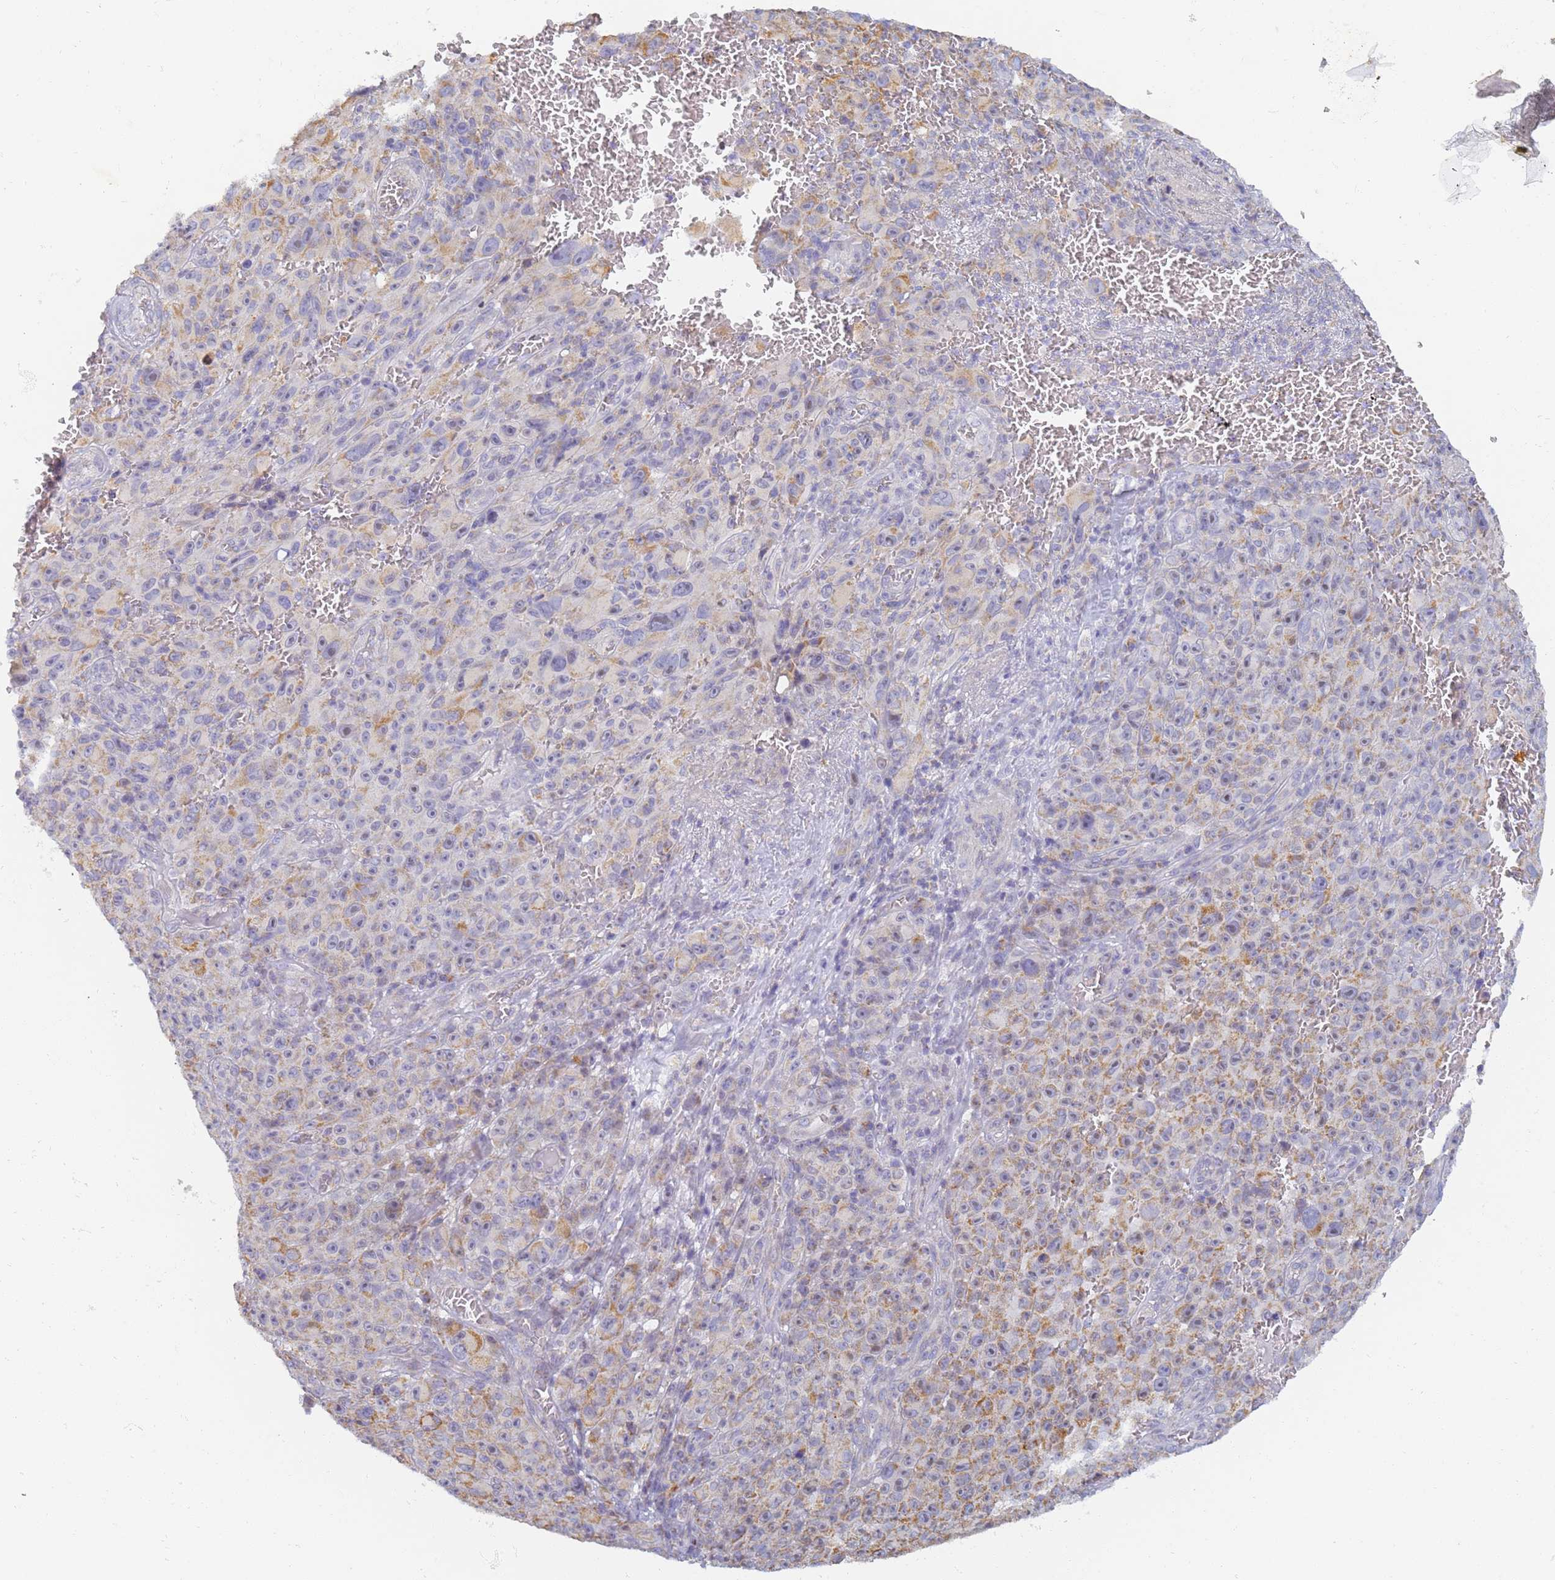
{"staining": {"intensity": "moderate", "quantity": "25%-75%", "location": "cytoplasmic/membranous"}, "tissue": "melanoma", "cell_type": "Tumor cells", "image_type": "cancer", "snomed": [{"axis": "morphology", "description": "Malignant melanoma, NOS"}, {"axis": "topography", "description": "Skin"}], "caption": "This micrograph demonstrates immunohistochemistry (IHC) staining of malignant melanoma, with medium moderate cytoplasmic/membranous staining in approximately 25%-75% of tumor cells.", "gene": "UTP23", "patient": {"sex": "female", "age": 82}}